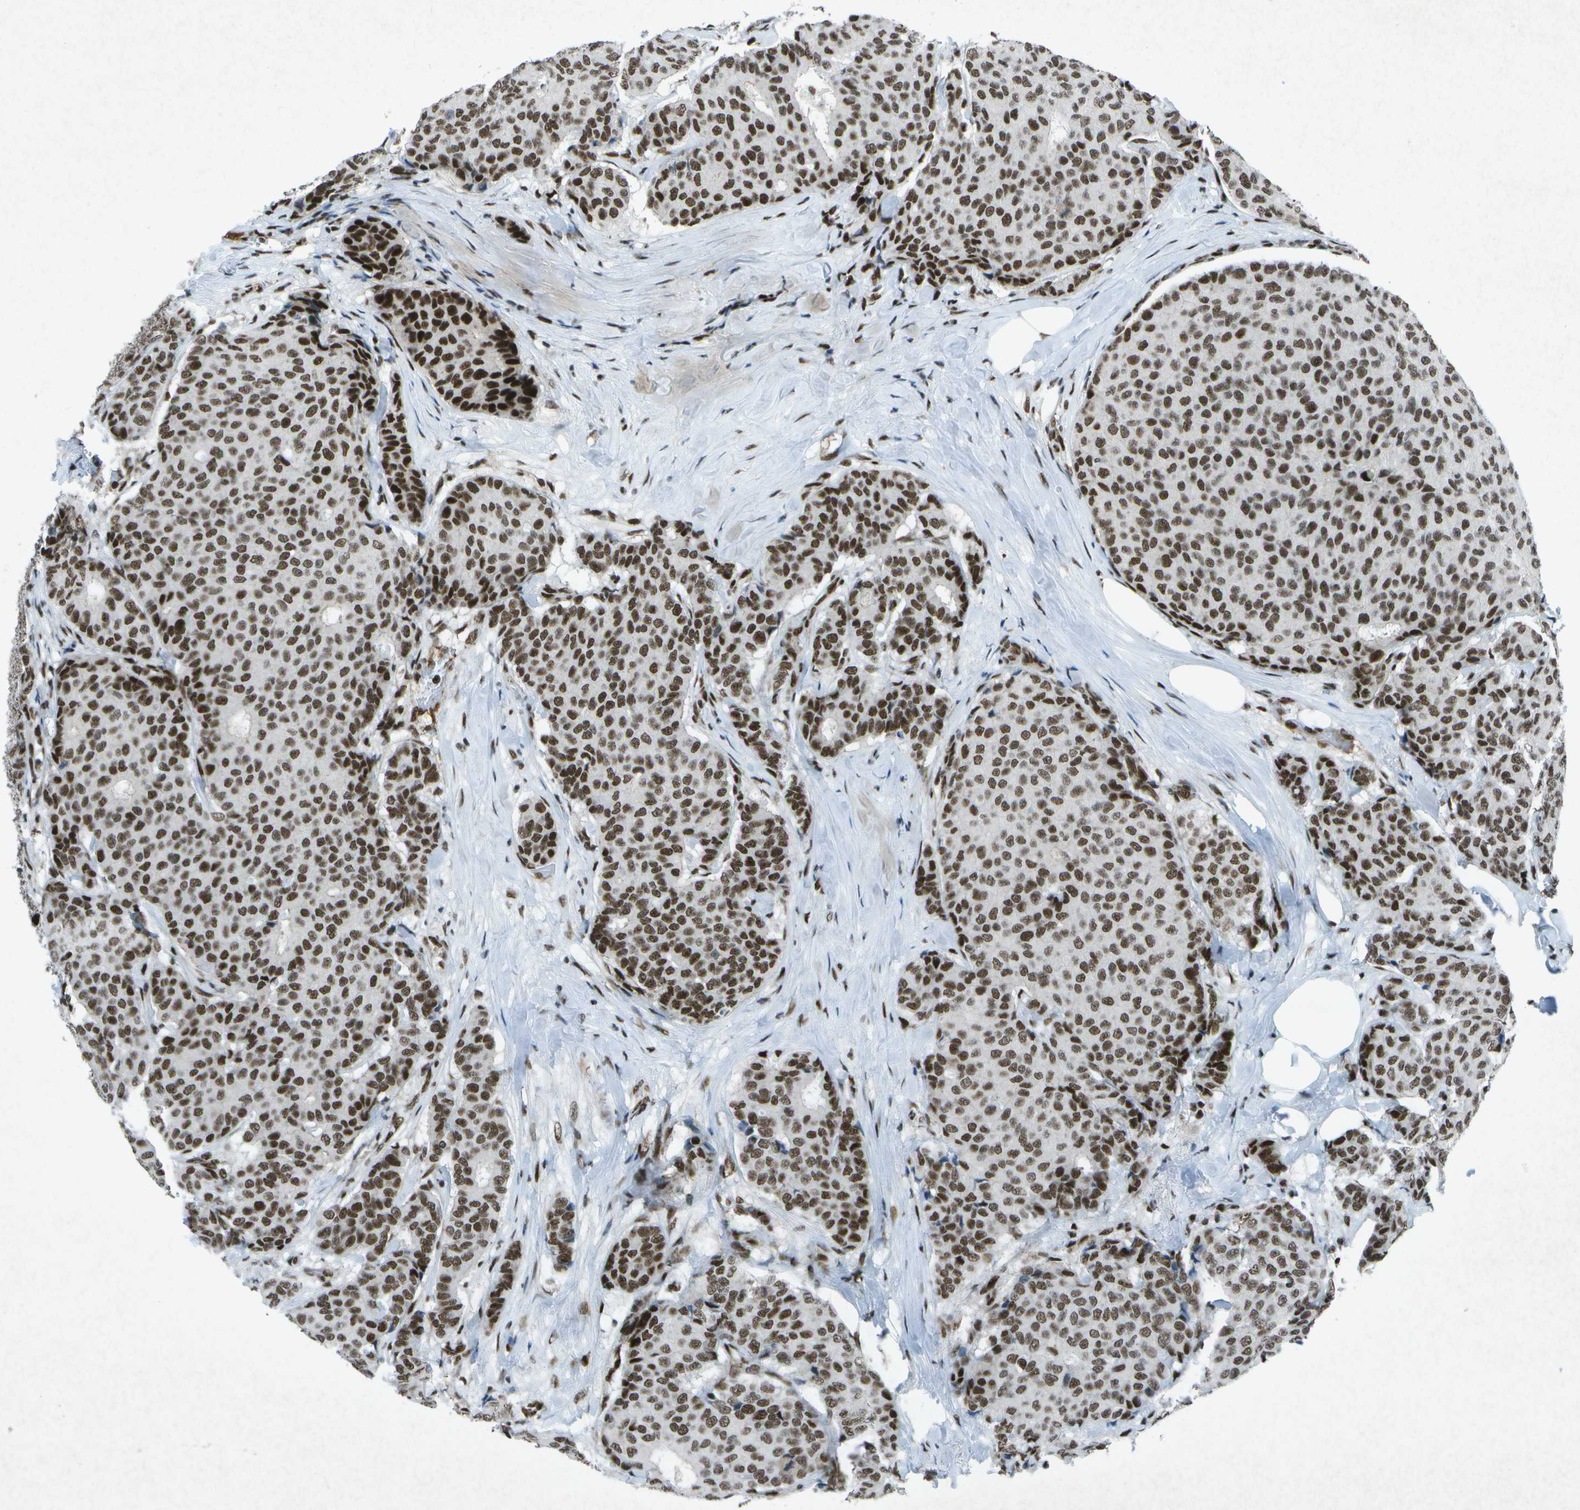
{"staining": {"intensity": "strong", "quantity": ">75%", "location": "nuclear"}, "tissue": "breast cancer", "cell_type": "Tumor cells", "image_type": "cancer", "snomed": [{"axis": "morphology", "description": "Duct carcinoma"}, {"axis": "topography", "description": "Breast"}], "caption": "This is an image of immunohistochemistry (IHC) staining of breast intraductal carcinoma, which shows strong positivity in the nuclear of tumor cells.", "gene": "MTA2", "patient": {"sex": "female", "age": 75}}